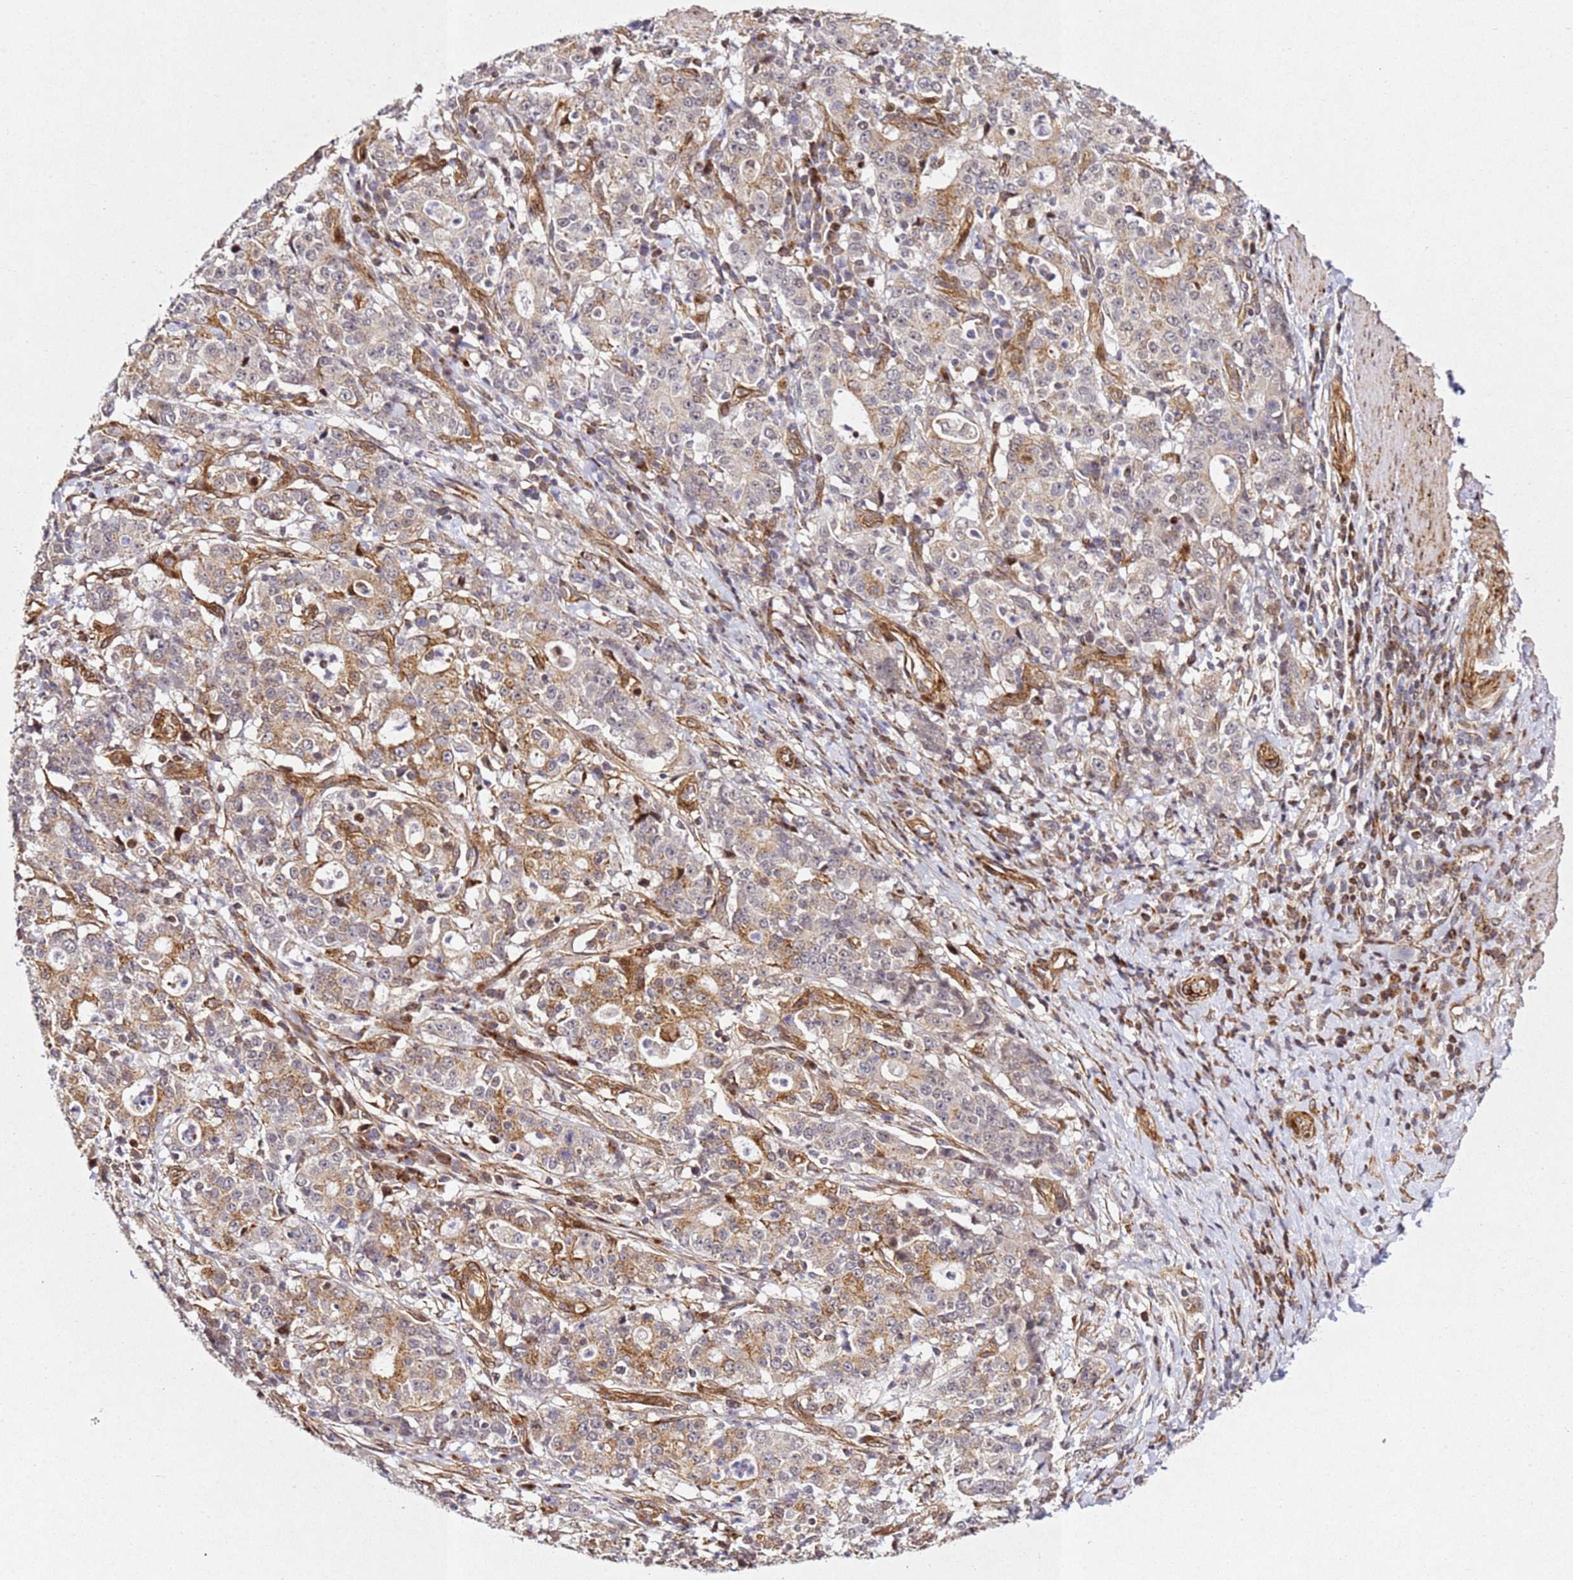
{"staining": {"intensity": "moderate", "quantity": "<25%", "location": "cytoplasmic/membranous"}, "tissue": "stomach cancer", "cell_type": "Tumor cells", "image_type": "cancer", "snomed": [{"axis": "morphology", "description": "Normal tissue, NOS"}, {"axis": "morphology", "description": "Adenocarcinoma, NOS"}, {"axis": "topography", "description": "Stomach, upper"}, {"axis": "topography", "description": "Stomach"}], "caption": "A histopathology image of stomach cancer (adenocarcinoma) stained for a protein displays moderate cytoplasmic/membranous brown staining in tumor cells. (DAB IHC, brown staining for protein, blue staining for nuclei).", "gene": "ZNF296", "patient": {"sex": "male", "age": 59}}